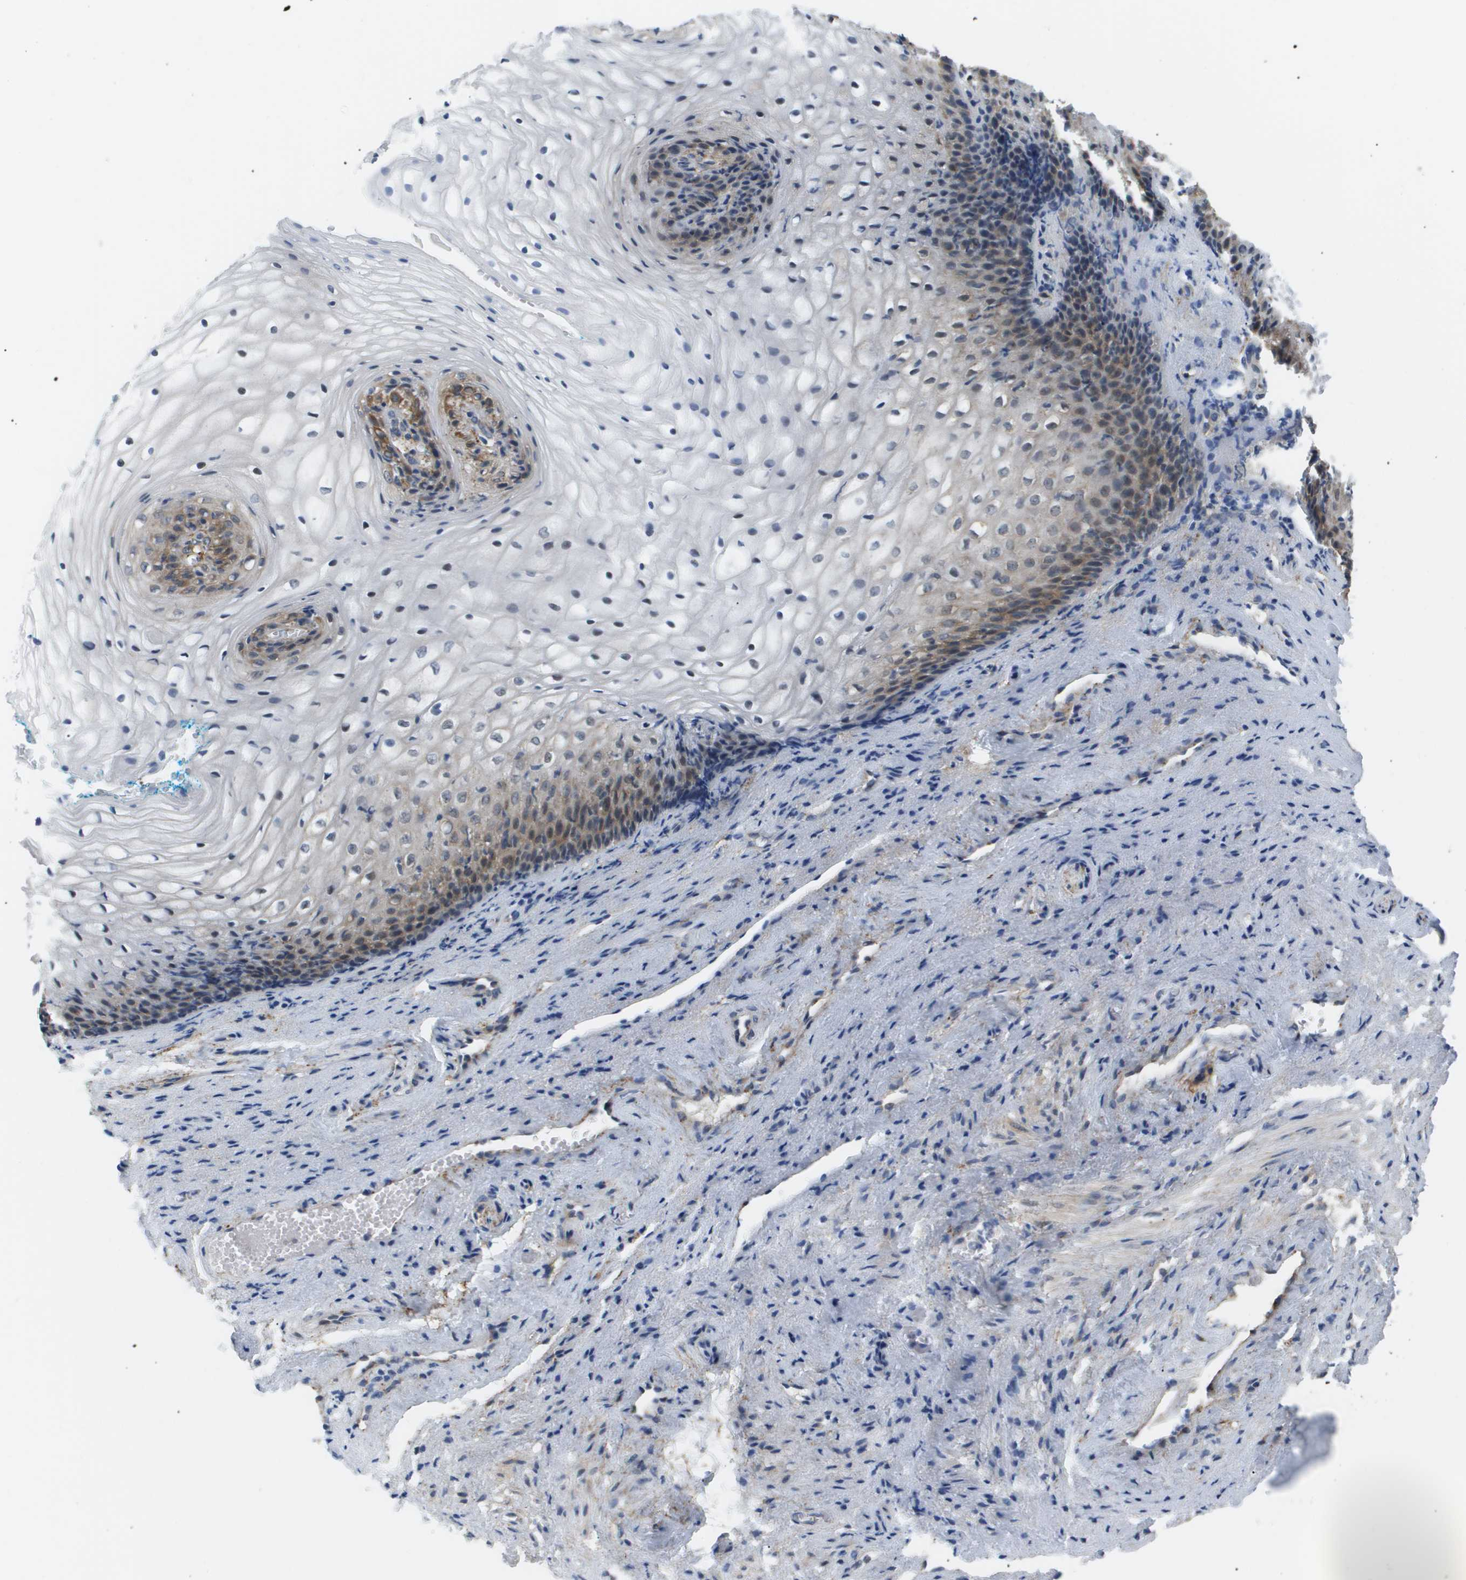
{"staining": {"intensity": "moderate", "quantity": "<25%", "location": "cytoplasmic/membranous"}, "tissue": "vagina", "cell_type": "Squamous epithelial cells", "image_type": "normal", "snomed": [{"axis": "morphology", "description": "Normal tissue, NOS"}, {"axis": "topography", "description": "Vagina"}], "caption": "This micrograph reveals unremarkable vagina stained with immunohistochemistry to label a protein in brown. The cytoplasmic/membranous of squamous epithelial cells show moderate positivity for the protein. Nuclei are counter-stained blue.", "gene": "OTUD5", "patient": {"sex": "female", "age": 34}}